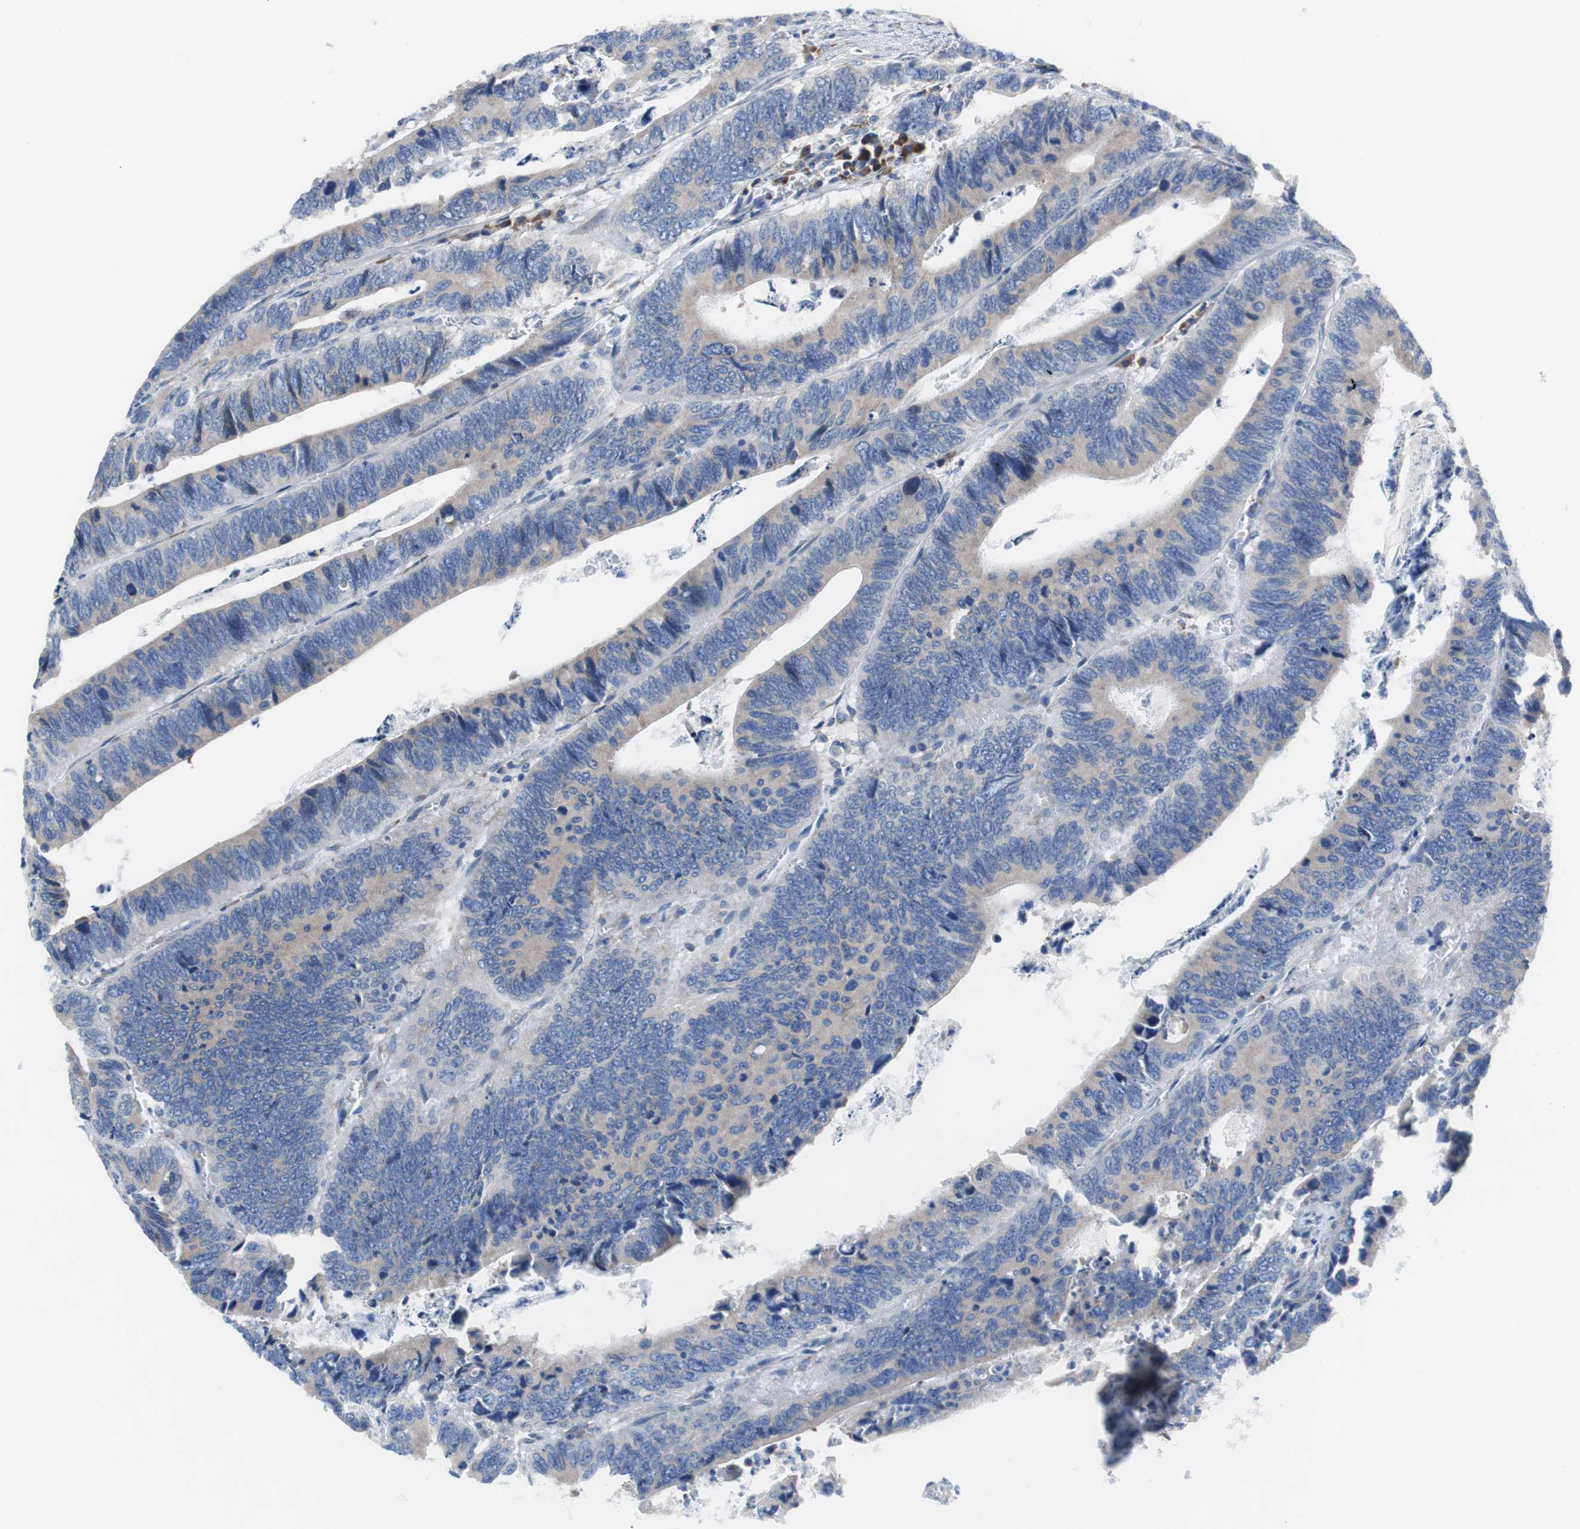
{"staining": {"intensity": "negative", "quantity": "none", "location": "none"}, "tissue": "colorectal cancer", "cell_type": "Tumor cells", "image_type": "cancer", "snomed": [{"axis": "morphology", "description": "Adenocarcinoma, NOS"}, {"axis": "topography", "description": "Colon"}], "caption": "Immunohistochemistry histopathology image of neoplastic tissue: human colorectal cancer stained with DAB (3,3'-diaminobenzidine) demonstrates no significant protein staining in tumor cells.", "gene": "KANSL1", "patient": {"sex": "male", "age": 72}}